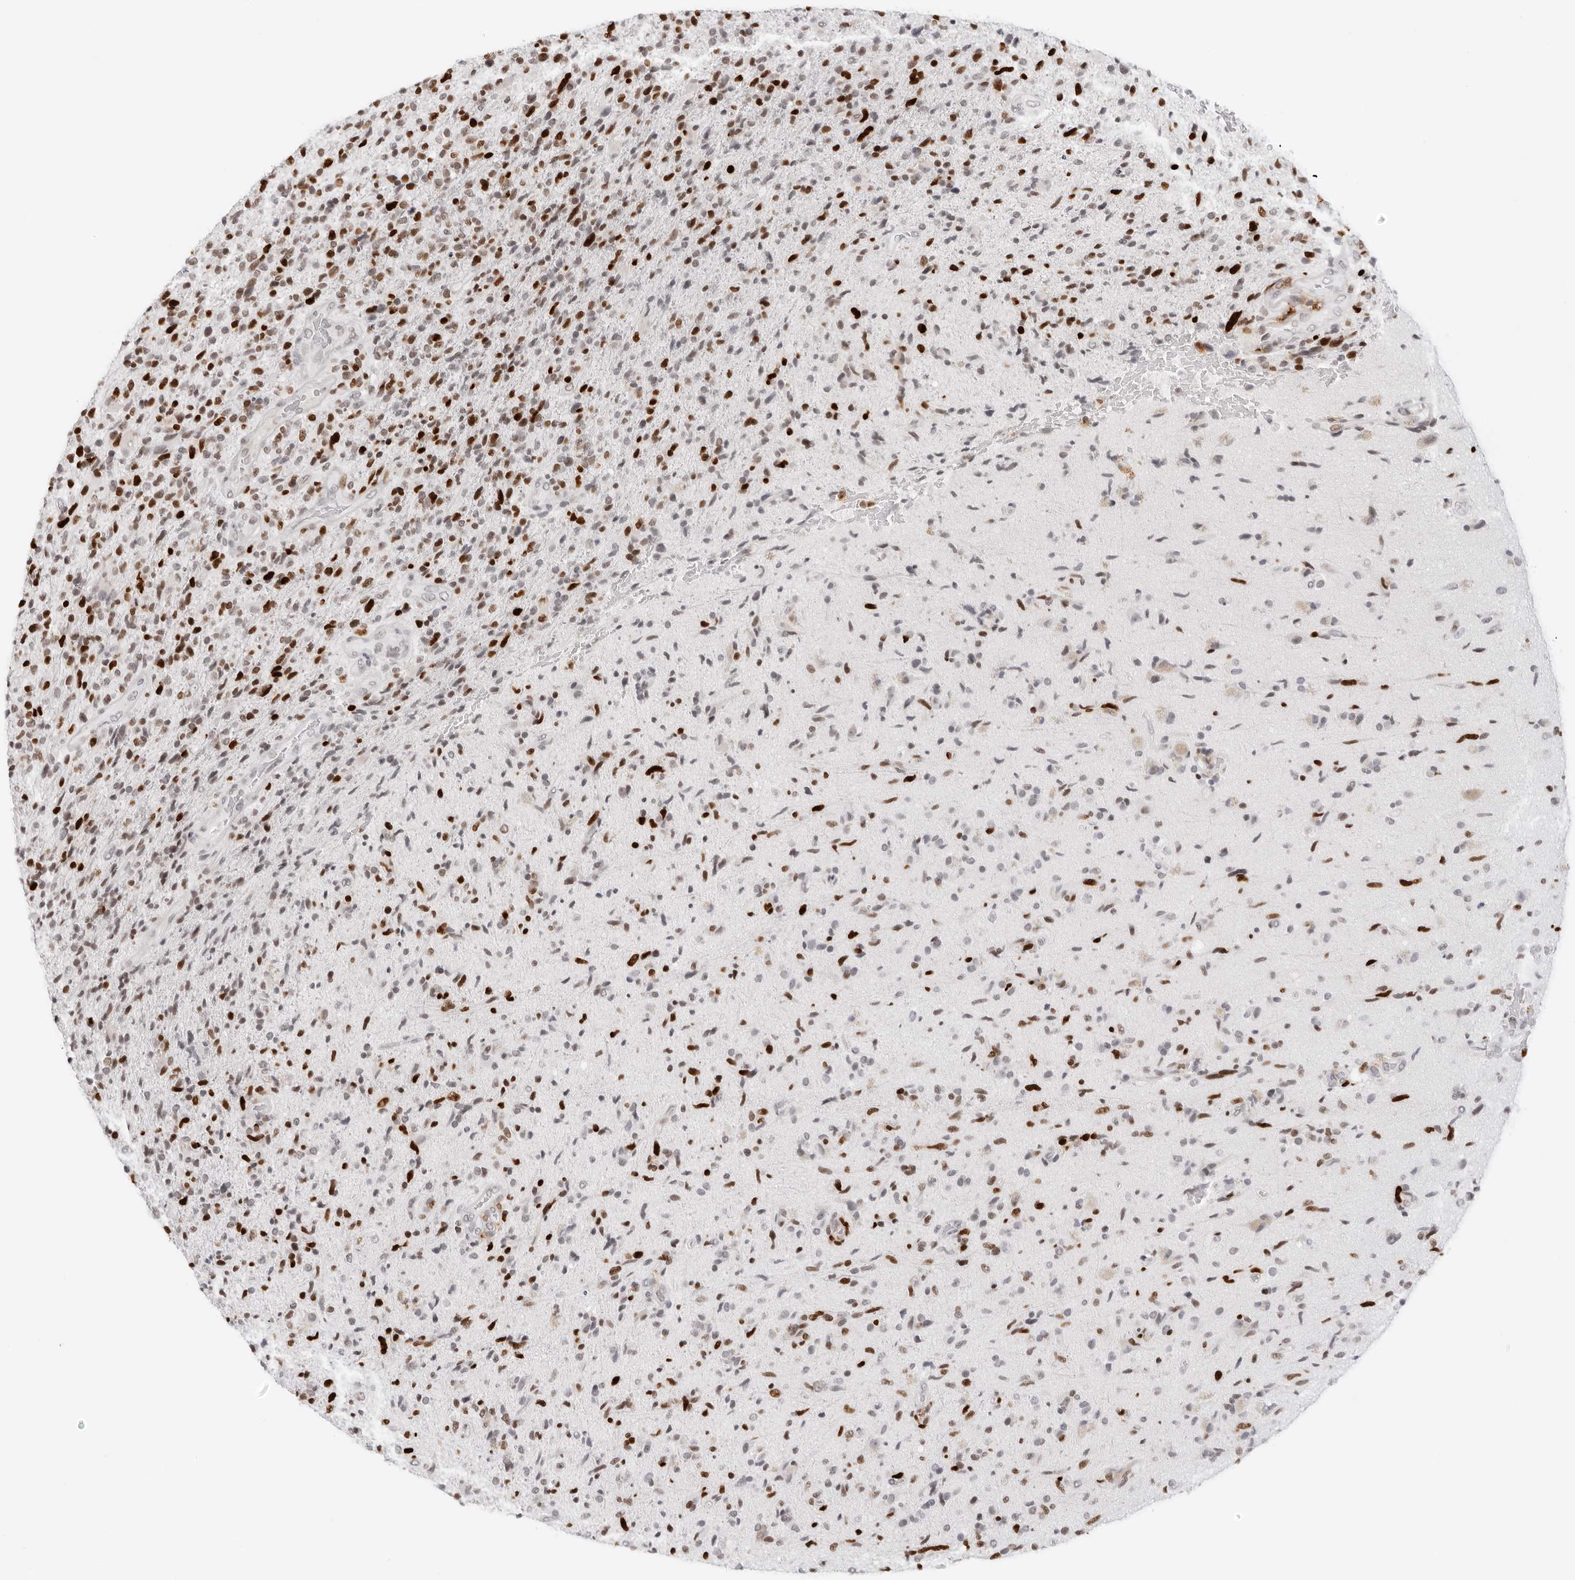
{"staining": {"intensity": "strong", "quantity": "25%-75%", "location": "nuclear"}, "tissue": "glioma", "cell_type": "Tumor cells", "image_type": "cancer", "snomed": [{"axis": "morphology", "description": "Glioma, malignant, High grade"}, {"axis": "topography", "description": "Brain"}], "caption": "DAB immunohistochemical staining of human glioma demonstrates strong nuclear protein expression in about 25%-75% of tumor cells. The staining was performed using DAB (3,3'-diaminobenzidine) to visualize the protein expression in brown, while the nuclei were stained in blue with hematoxylin (Magnification: 20x).", "gene": "MSH6", "patient": {"sex": "male", "age": 72}}